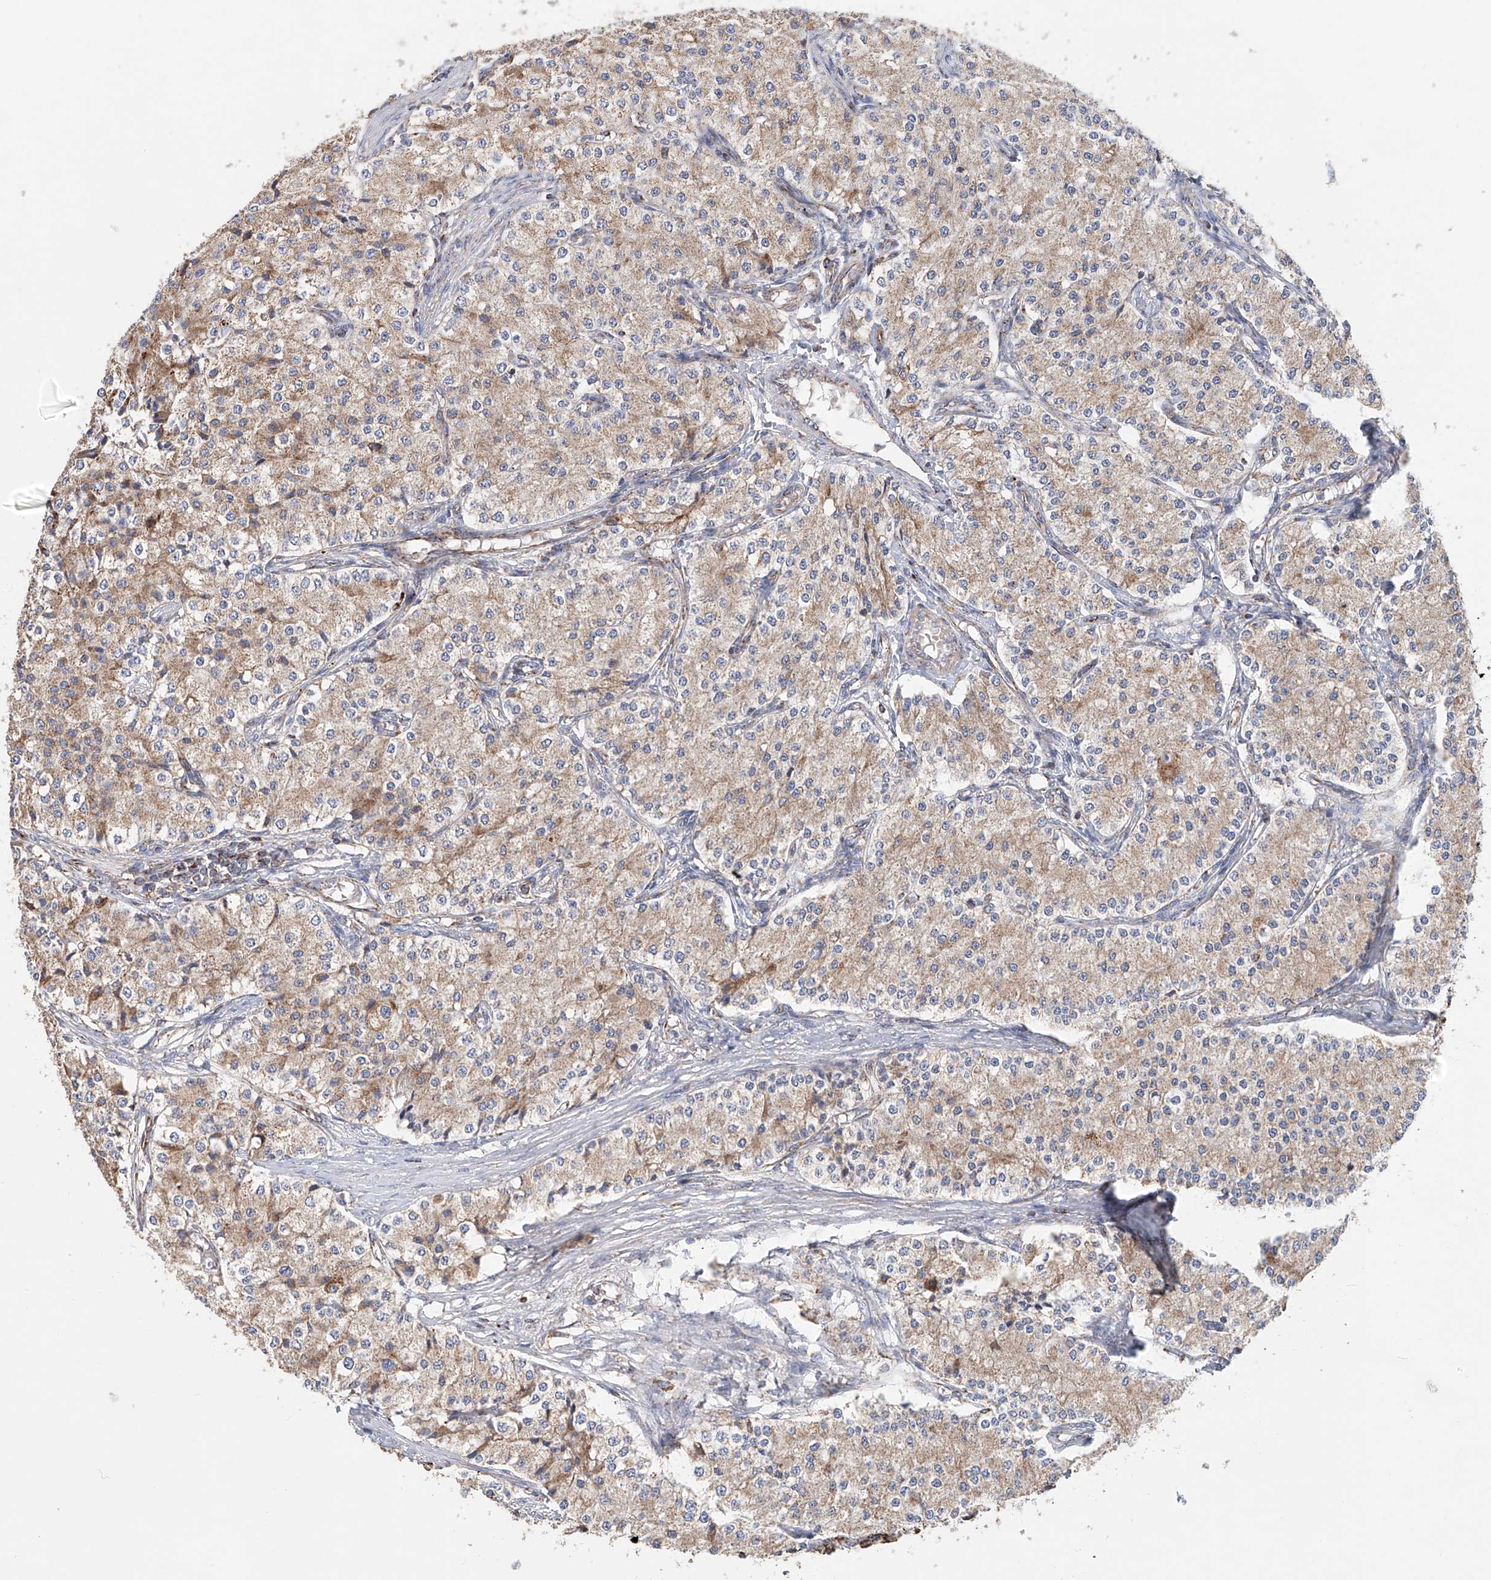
{"staining": {"intensity": "weak", "quantity": ">75%", "location": "cytoplasmic/membranous"}, "tissue": "carcinoid", "cell_type": "Tumor cells", "image_type": "cancer", "snomed": [{"axis": "morphology", "description": "Carcinoid, malignant, NOS"}, {"axis": "topography", "description": "Colon"}], "caption": "Human malignant carcinoid stained for a protein (brown) shows weak cytoplasmic/membranous positive staining in approximately >75% of tumor cells.", "gene": "MCL1", "patient": {"sex": "female", "age": 52}}